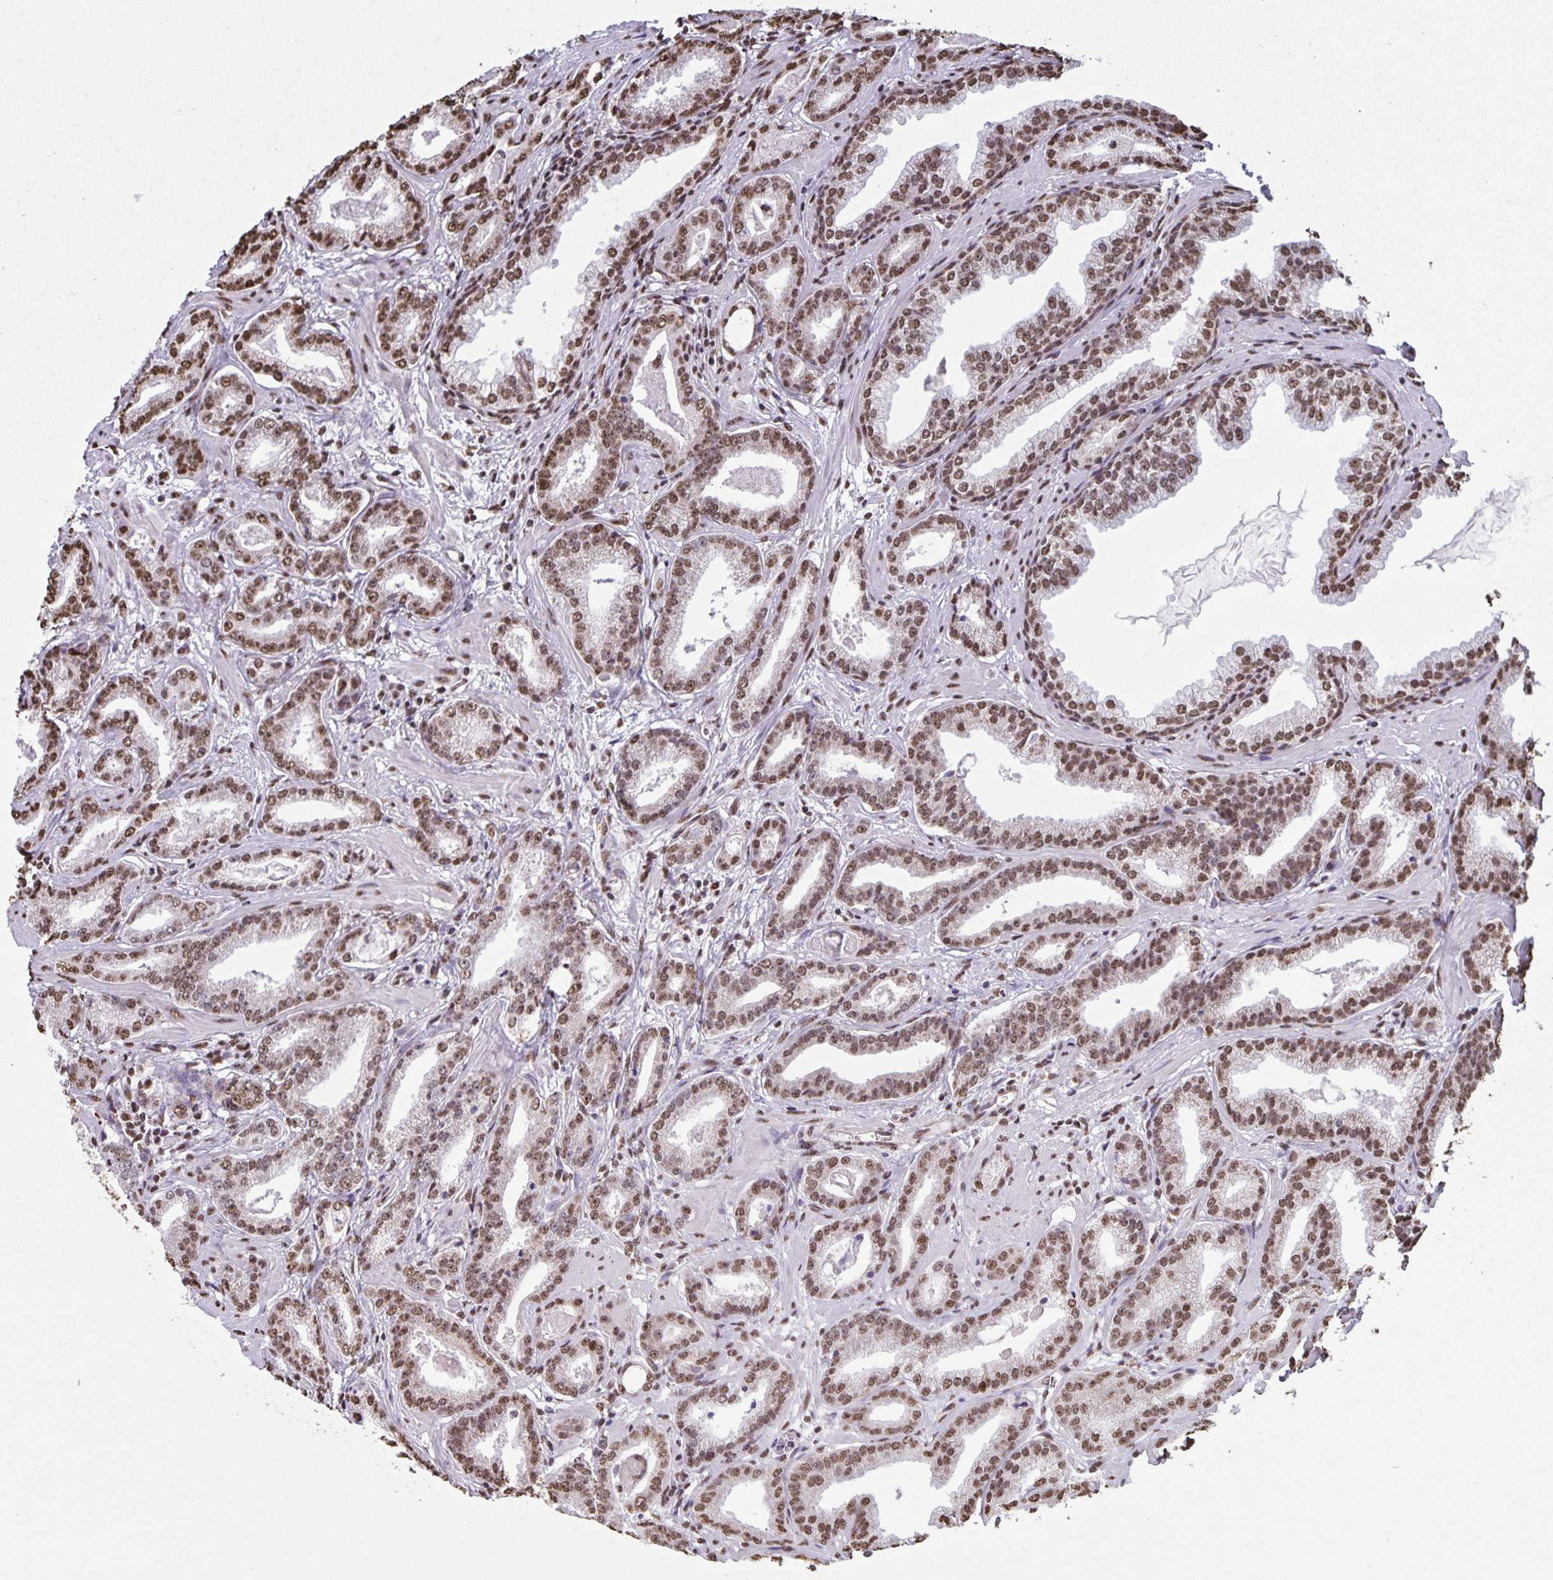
{"staining": {"intensity": "moderate", "quantity": ">75%", "location": "nuclear"}, "tissue": "prostate cancer", "cell_type": "Tumor cells", "image_type": "cancer", "snomed": [{"axis": "morphology", "description": "Adenocarcinoma, Low grade"}, {"axis": "topography", "description": "Prostate"}], "caption": "Protein analysis of prostate cancer tissue exhibits moderate nuclear expression in approximately >75% of tumor cells.", "gene": "DUT", "patient": {"sex": "male", "age": 64}}